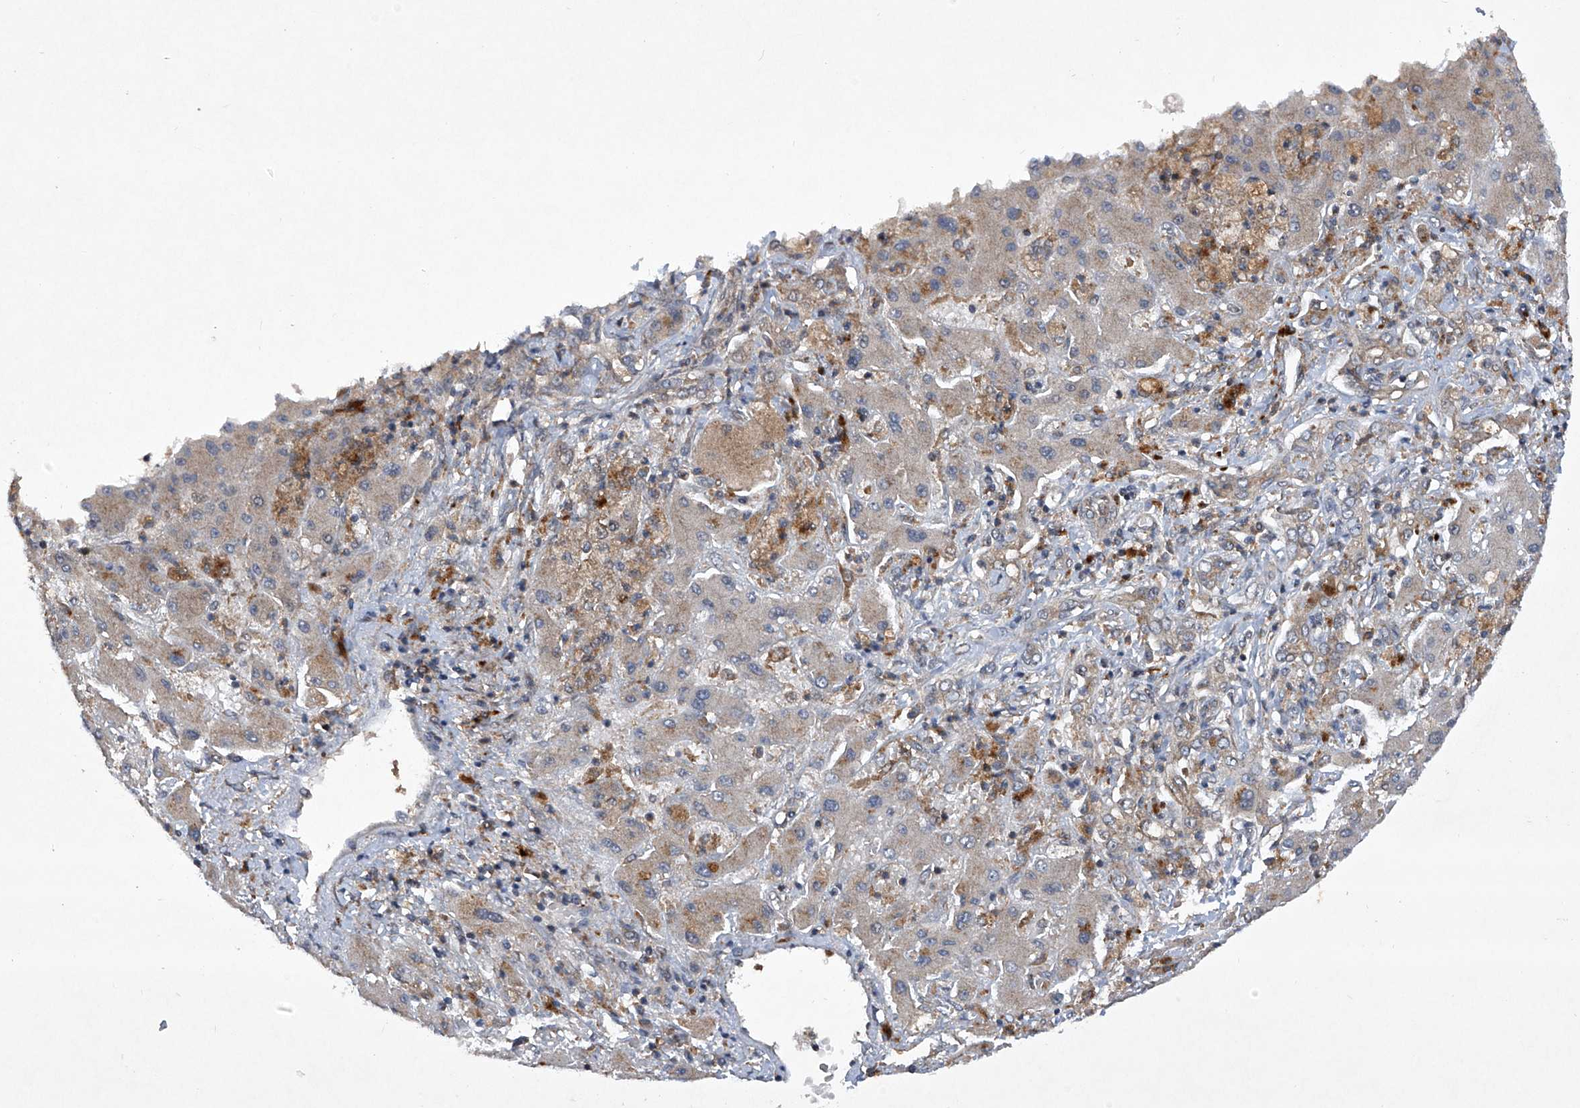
{"staining": {"intensity": "weak", "quantity": "<25%", "location": "cytoplasmic/membranous"}, "tissue": "liver cancer", "cell_type": "Tumor cells", "image_type": "cancer", "snomed": [{"axis": "morphology", "description": "Cholangiocarcinoma"}, {"axis": "topography", "description": "Liver"}], "caption": "An immunohistochemistry (IHC) photomicrograph of liver cholangiocarcinoma is shown. There is no staining in tumor cells of liver cholangiocarcinoma.", "gene": "CISH", "patient": {"sex": "male", "age": 50}}